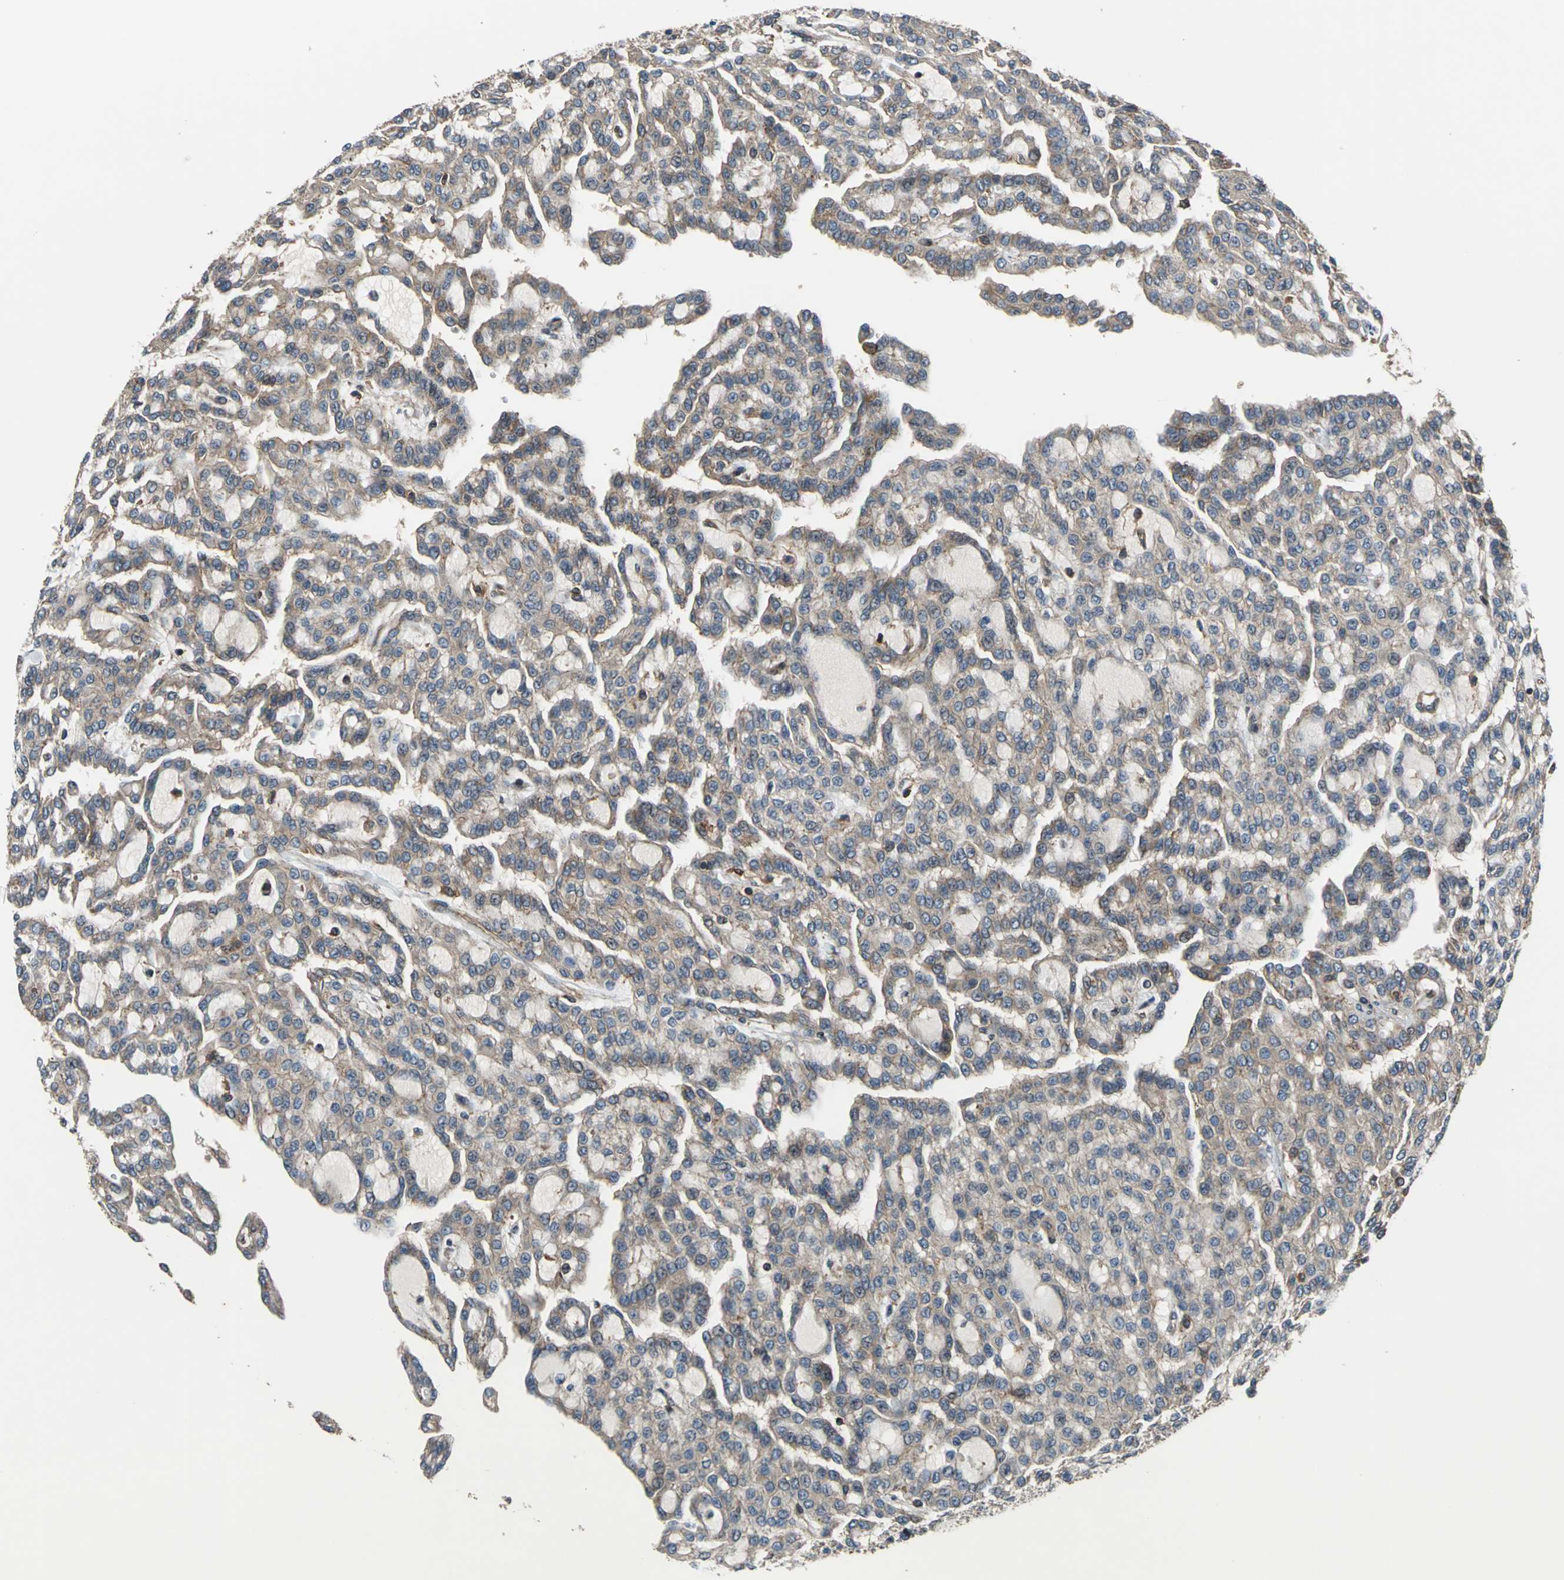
{"staining": {"intensity": "moderate", "quantity": ">75%", "location": "cytoplasmic/membranous"}, "tissue": "renal cancer", "cell_type": "Tumor cells", "image_type": "cancer", "snomed": [{"axis": "morphology", "description": "Adenocarcinoma, NOS"}, {"axis": "topography", "description": "Kidney"}], "caption": "Immunohistochemical staining of renal cancer (adenocarcinoma) exhibits medium levels of moderate cytoplasmic/membranous staining in approximately >75% of tumor cells.", "gene": "PARVA", "patient": {"sex": "male", "age": 63}}